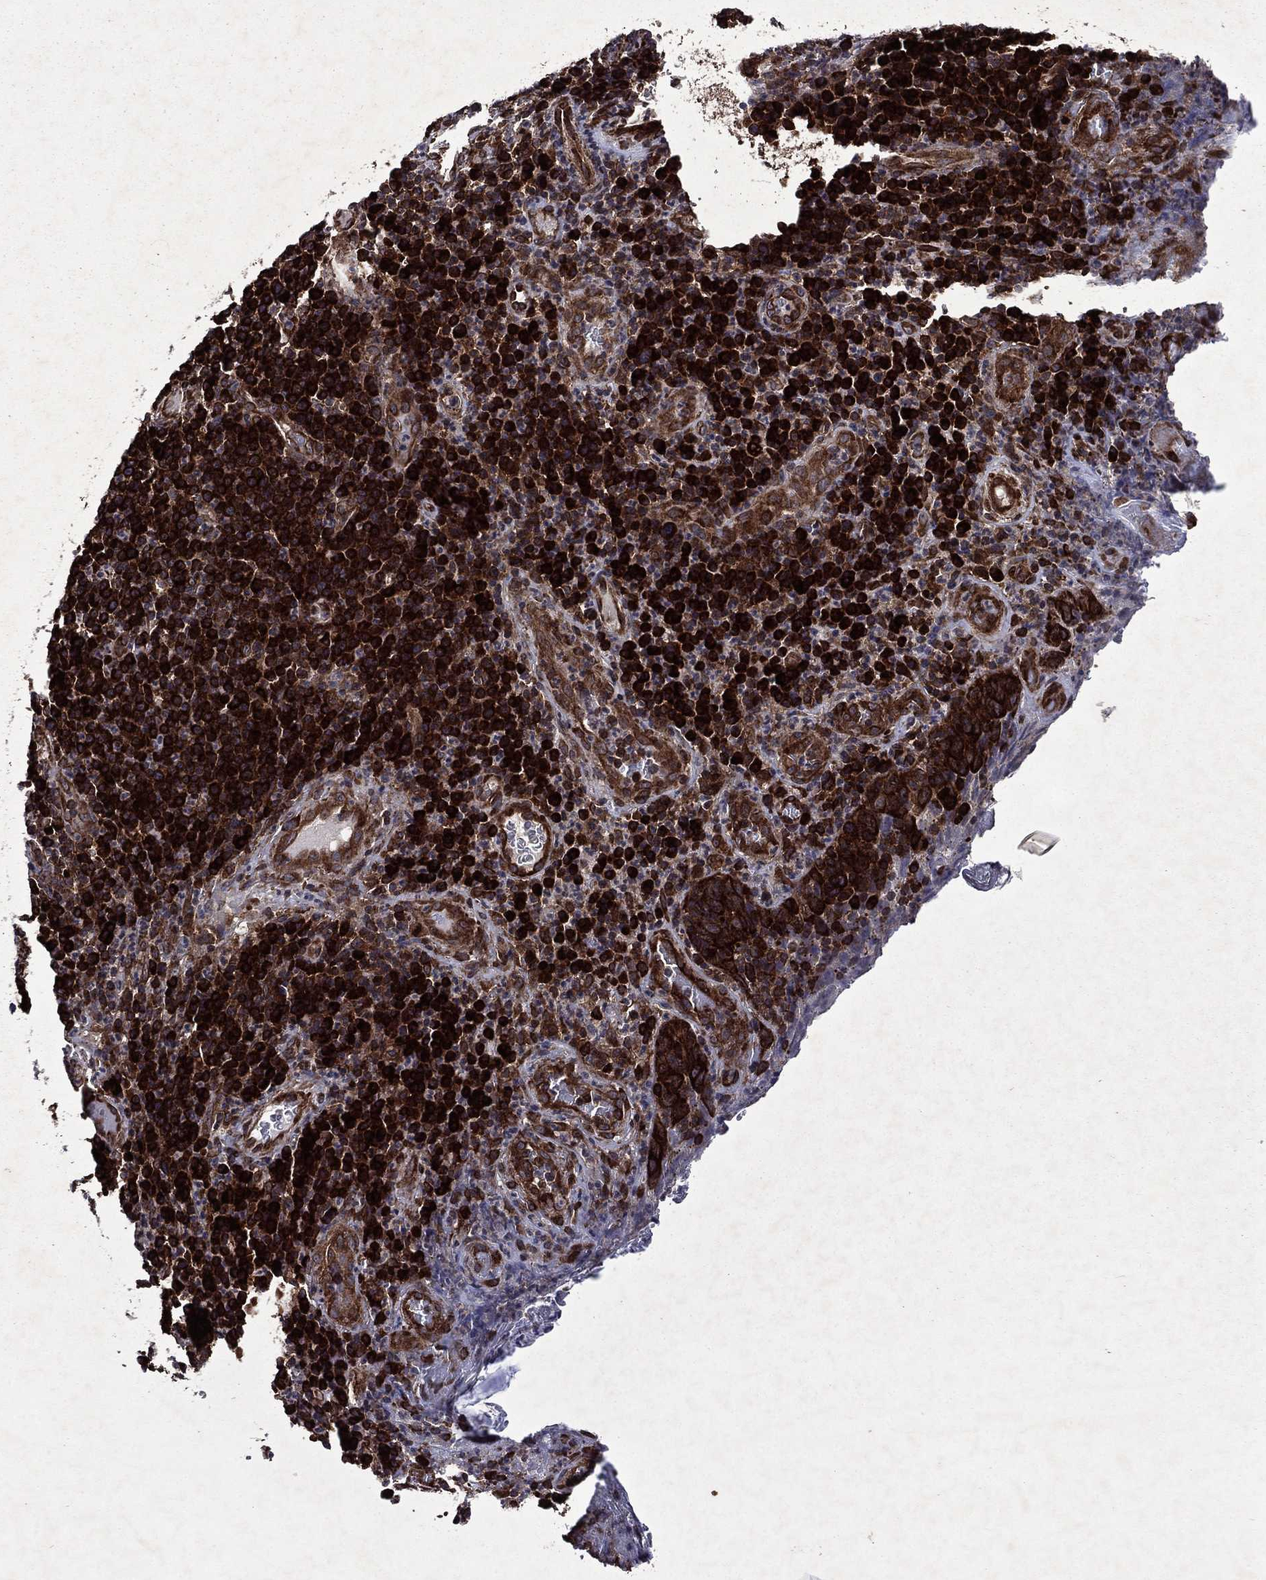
{"staining": {"intensity": "strong", "quantity": ">75%", "location": "cytoplasmic/membranous"}, "tissue": "skin cancer", "cell_type": "Tumor cells", "image_type": "cancer", "snomed": [{"axis": "morphology", "description": "Squamous cell carcinoma, NOS"}, {"axis": "topography", "description": "Skin"}, {"axis": "topography", "description": "Anal"}], "caption": "Immunohistochemistry (DAB (3,3'-diaminobenzidine)) staining of skin squamous cell carcinoma demonstrates strong cytoplasmic/membranous protein positivity in about >75% of tumor cells. The protein is shown in brown color, while the nuclei are stained blue.", "gene": "EIF2B4", "patient": {"sex": "female", "age": 51}}